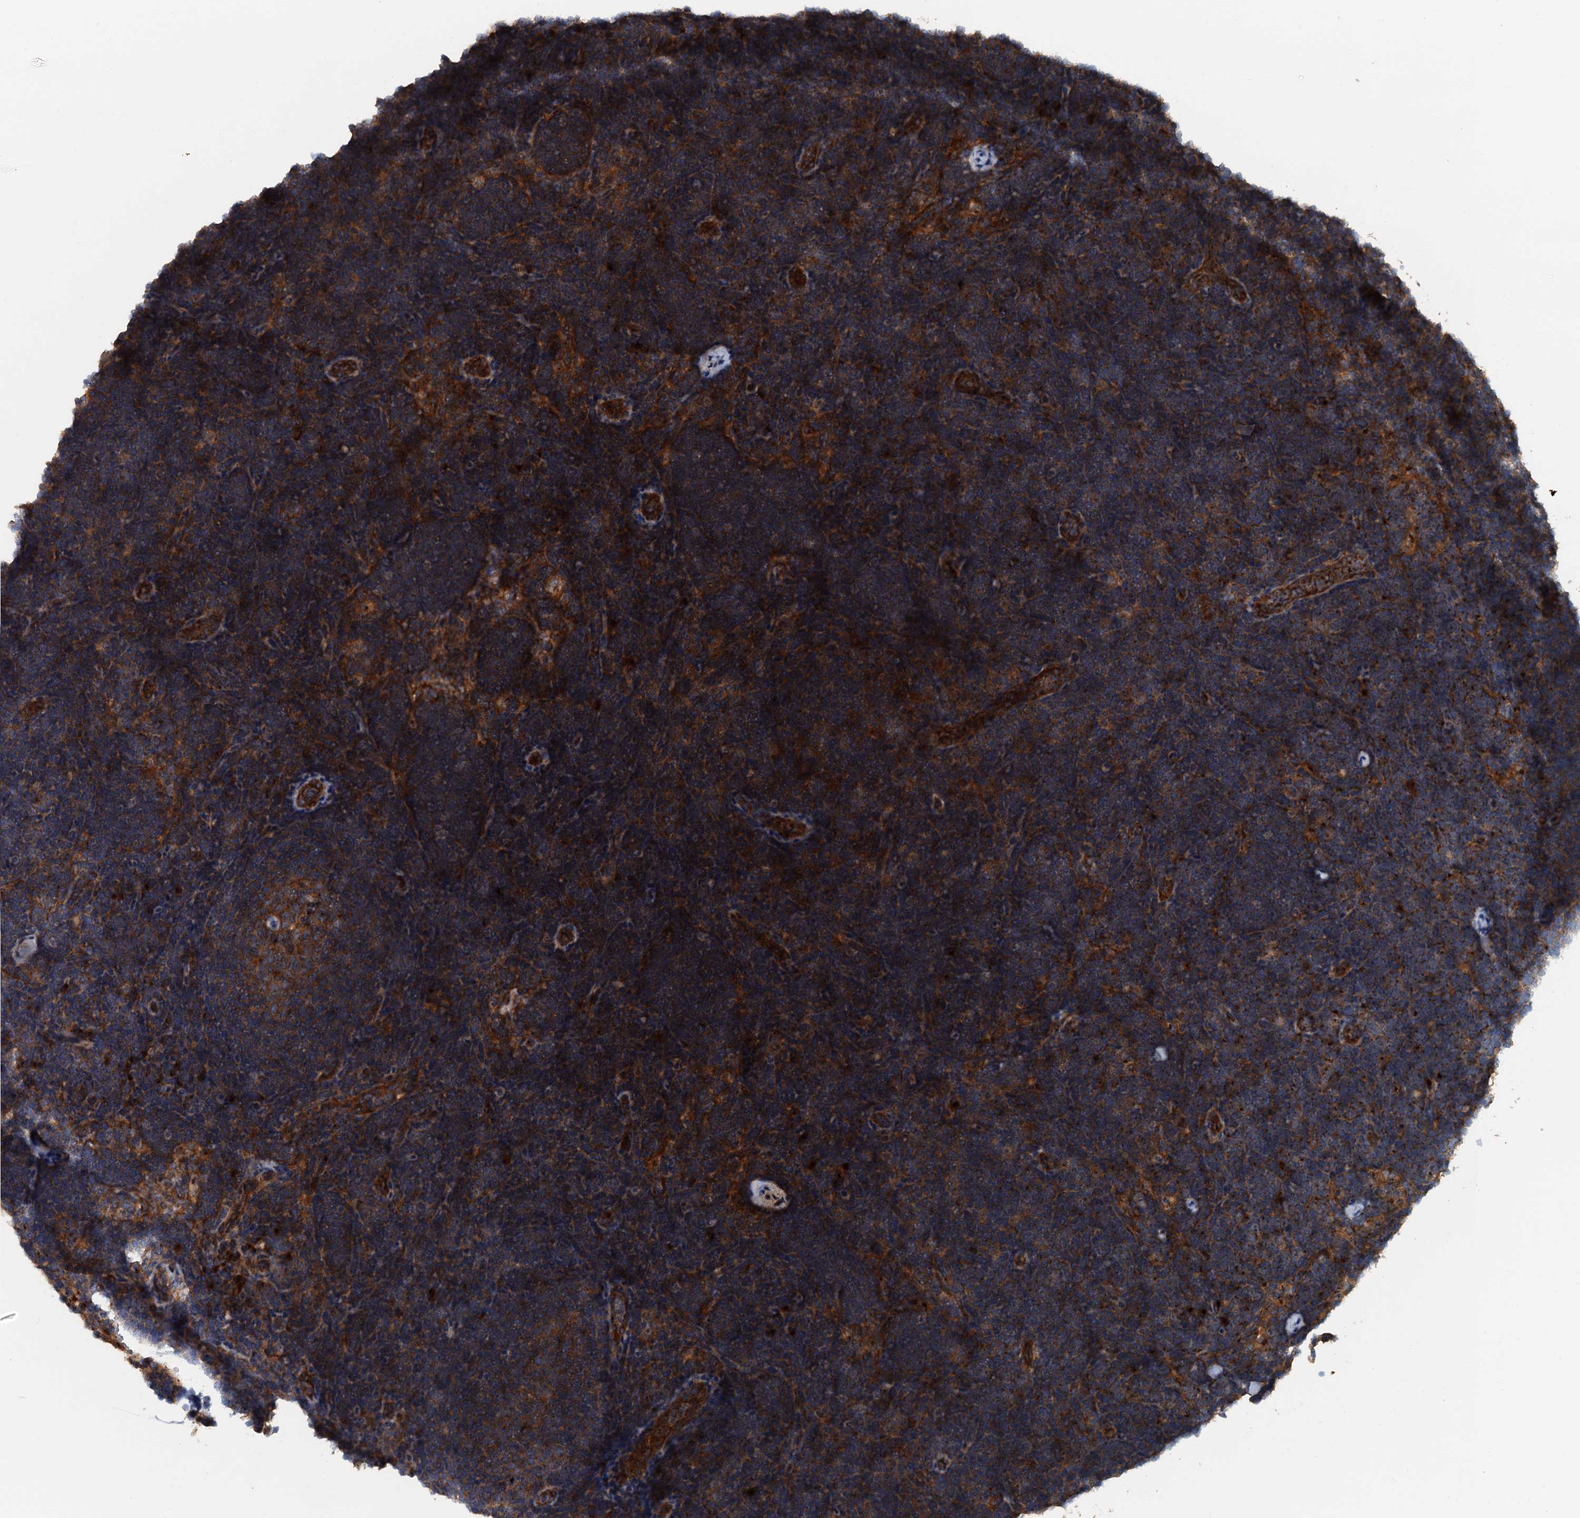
{"staining": {"intensity": "strong", "quantity": ">75%", "location": "cytoplasmic/membranous"}, "tissue": "lymph node", "cell_type": "Germinal center cells", "image_type": "normal", "snomed": [{"axis": "morphology", "description": "Normal tissue, NOS"}, {"axis": "topography", "description": "Lymph node"}], "caption": "This is a histology image of immunohistochemistry staining of normal lymph node, which shows strong staining in the cytoplasmic/membranous of germinal center cells.", "gene": "COG3", "patient": {"sex": "female", "age": 22}}